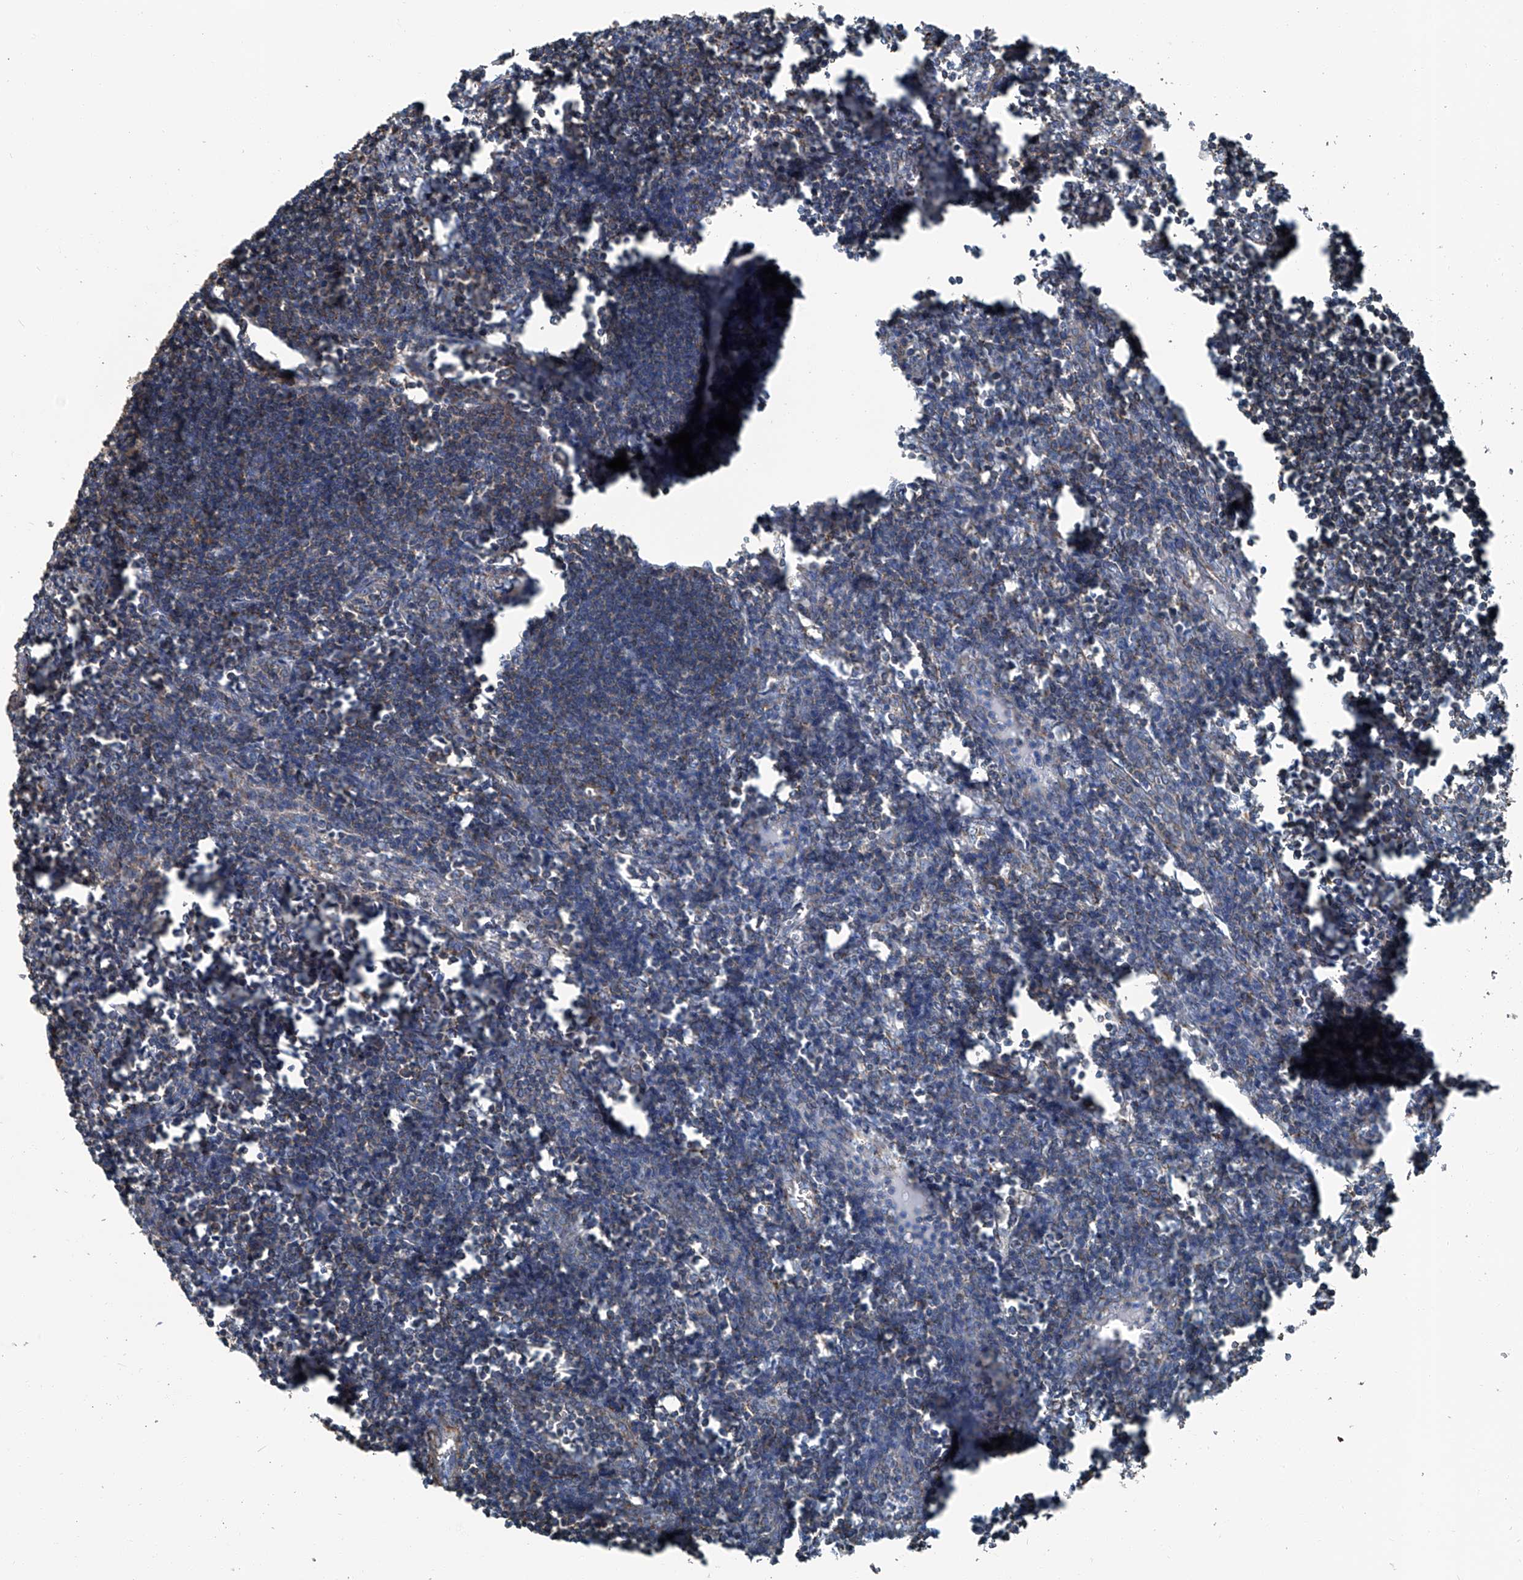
{"staining": {"intensity": "moderate", "quantity": ">75%", "location": "cytoplasmic/membranous"}, "tissue": "lymph node", "cell_type": "Germinal center cells", "image_type": "normal", "snomed": [{"axis": "morphology", "description": "Normal tissue, NOS"}, {"axis": "morphology", "description": "Malignant melanoma, Metastatic site"}, {"axis": "topography", "description": "Lymph node"}], "caption": "Moderate cytoplasmic/membranous protein expression is identified in about >75% of germinal center cells in lymph node. The protein is stained brown, and the nuclei are stained in blue (DAB (3,3'-diaminobenzidine) IHC with brightfield microscopy, high magnification).", "gene": "SEPTIN7", "patient": {"sex": "male", "age": 41}}